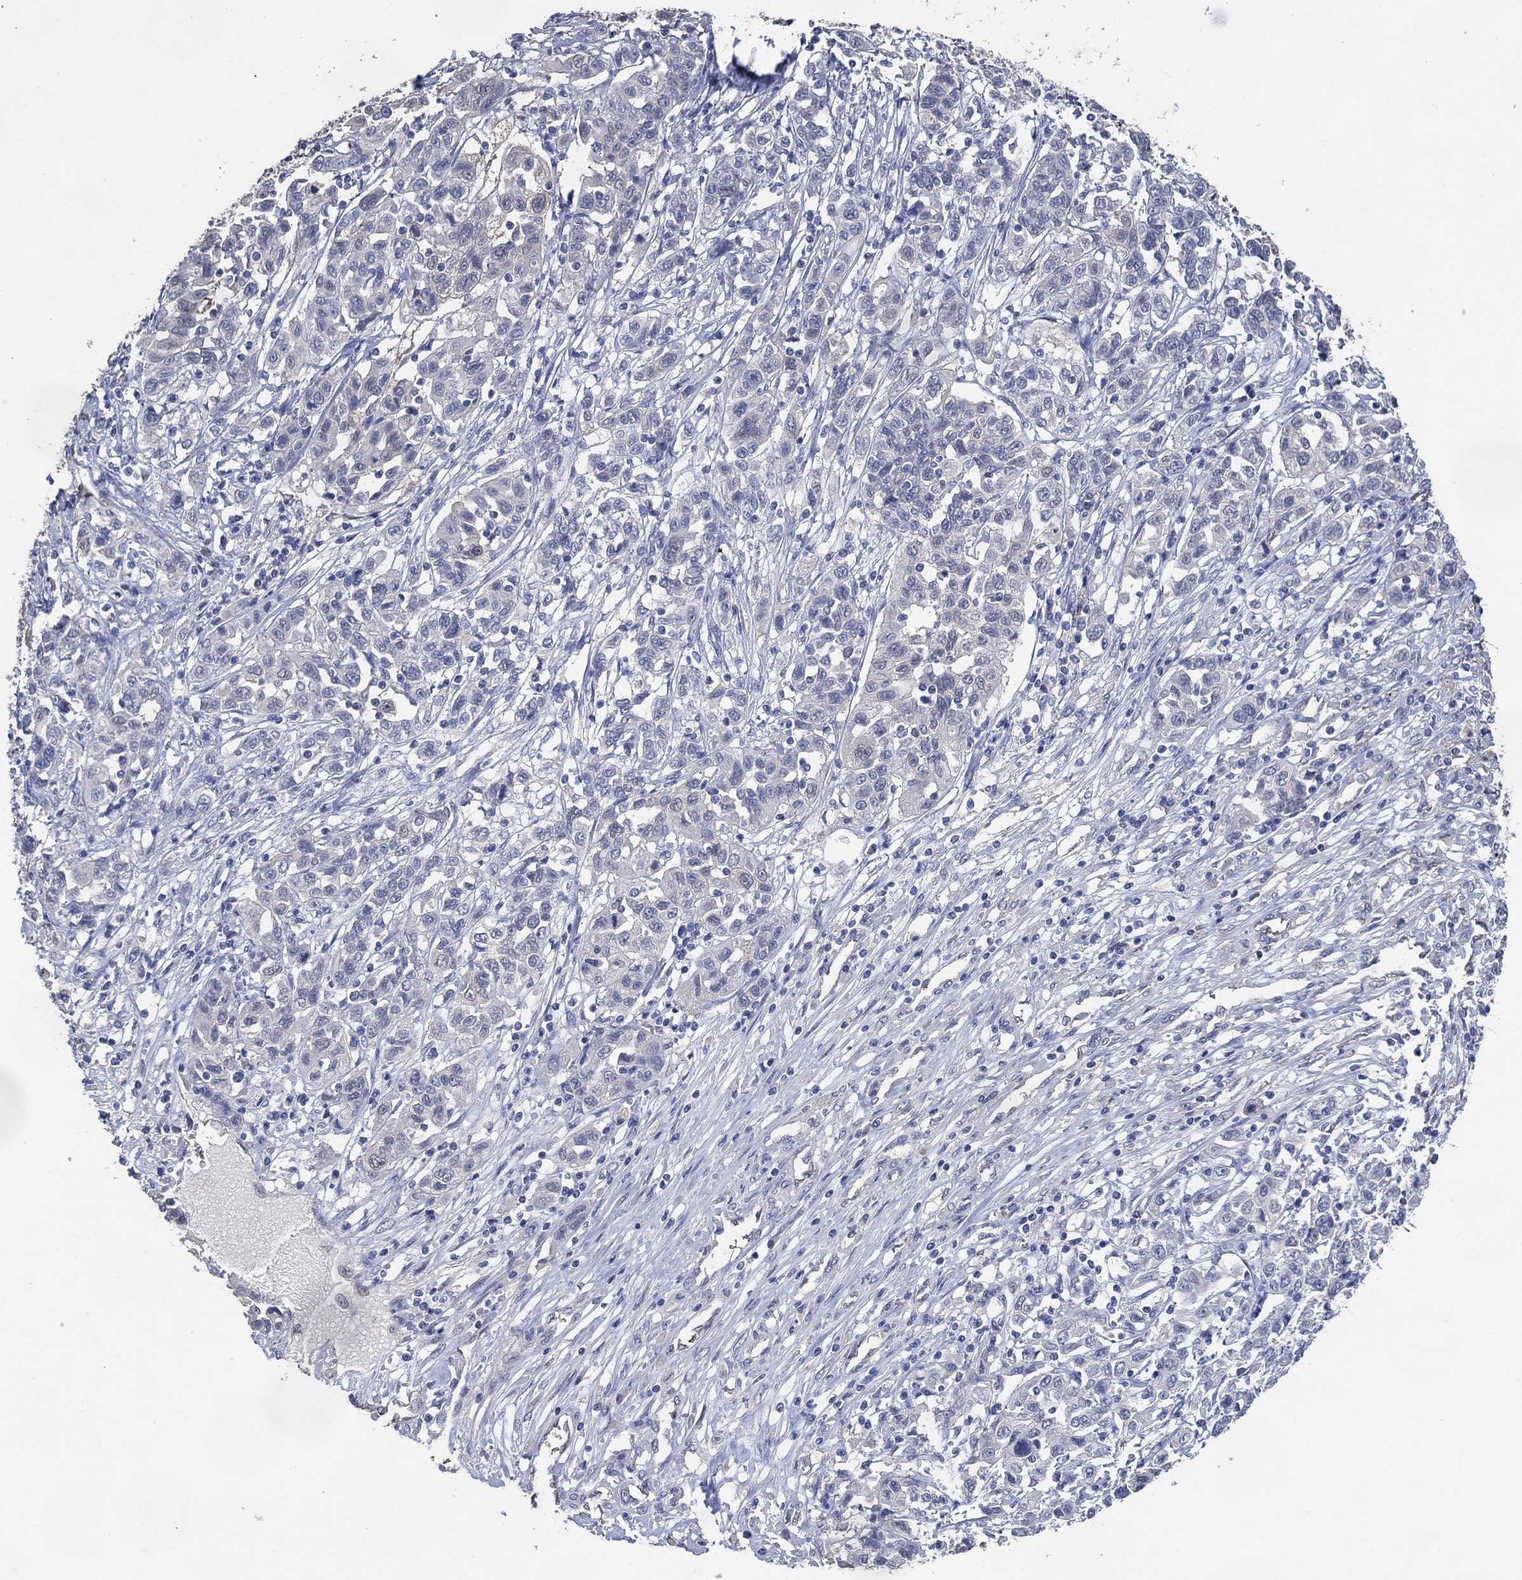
{"staining": {"intensity": "negative", "quantity": "none", "location": "none"}, "tissue": "liver cancer", "cell_type": "Tumor cells", "image_type": "cancer", "snomed": [{"axis": "morphology", "description": "Adenocarcinoma, NOS"}, {"axis": "morphology", "description": "Cholangiocarcinoma"}, {"axis": "topography", "description": "Liver"}], "caption": "A high-resolution image shows immunohistochemistry (IHC) staining of liver cholangiocarcinoma, which reveals no significant staining in tumor cells.", "gene": "AK1", "patient": {"sex": "male", "age": 64}}